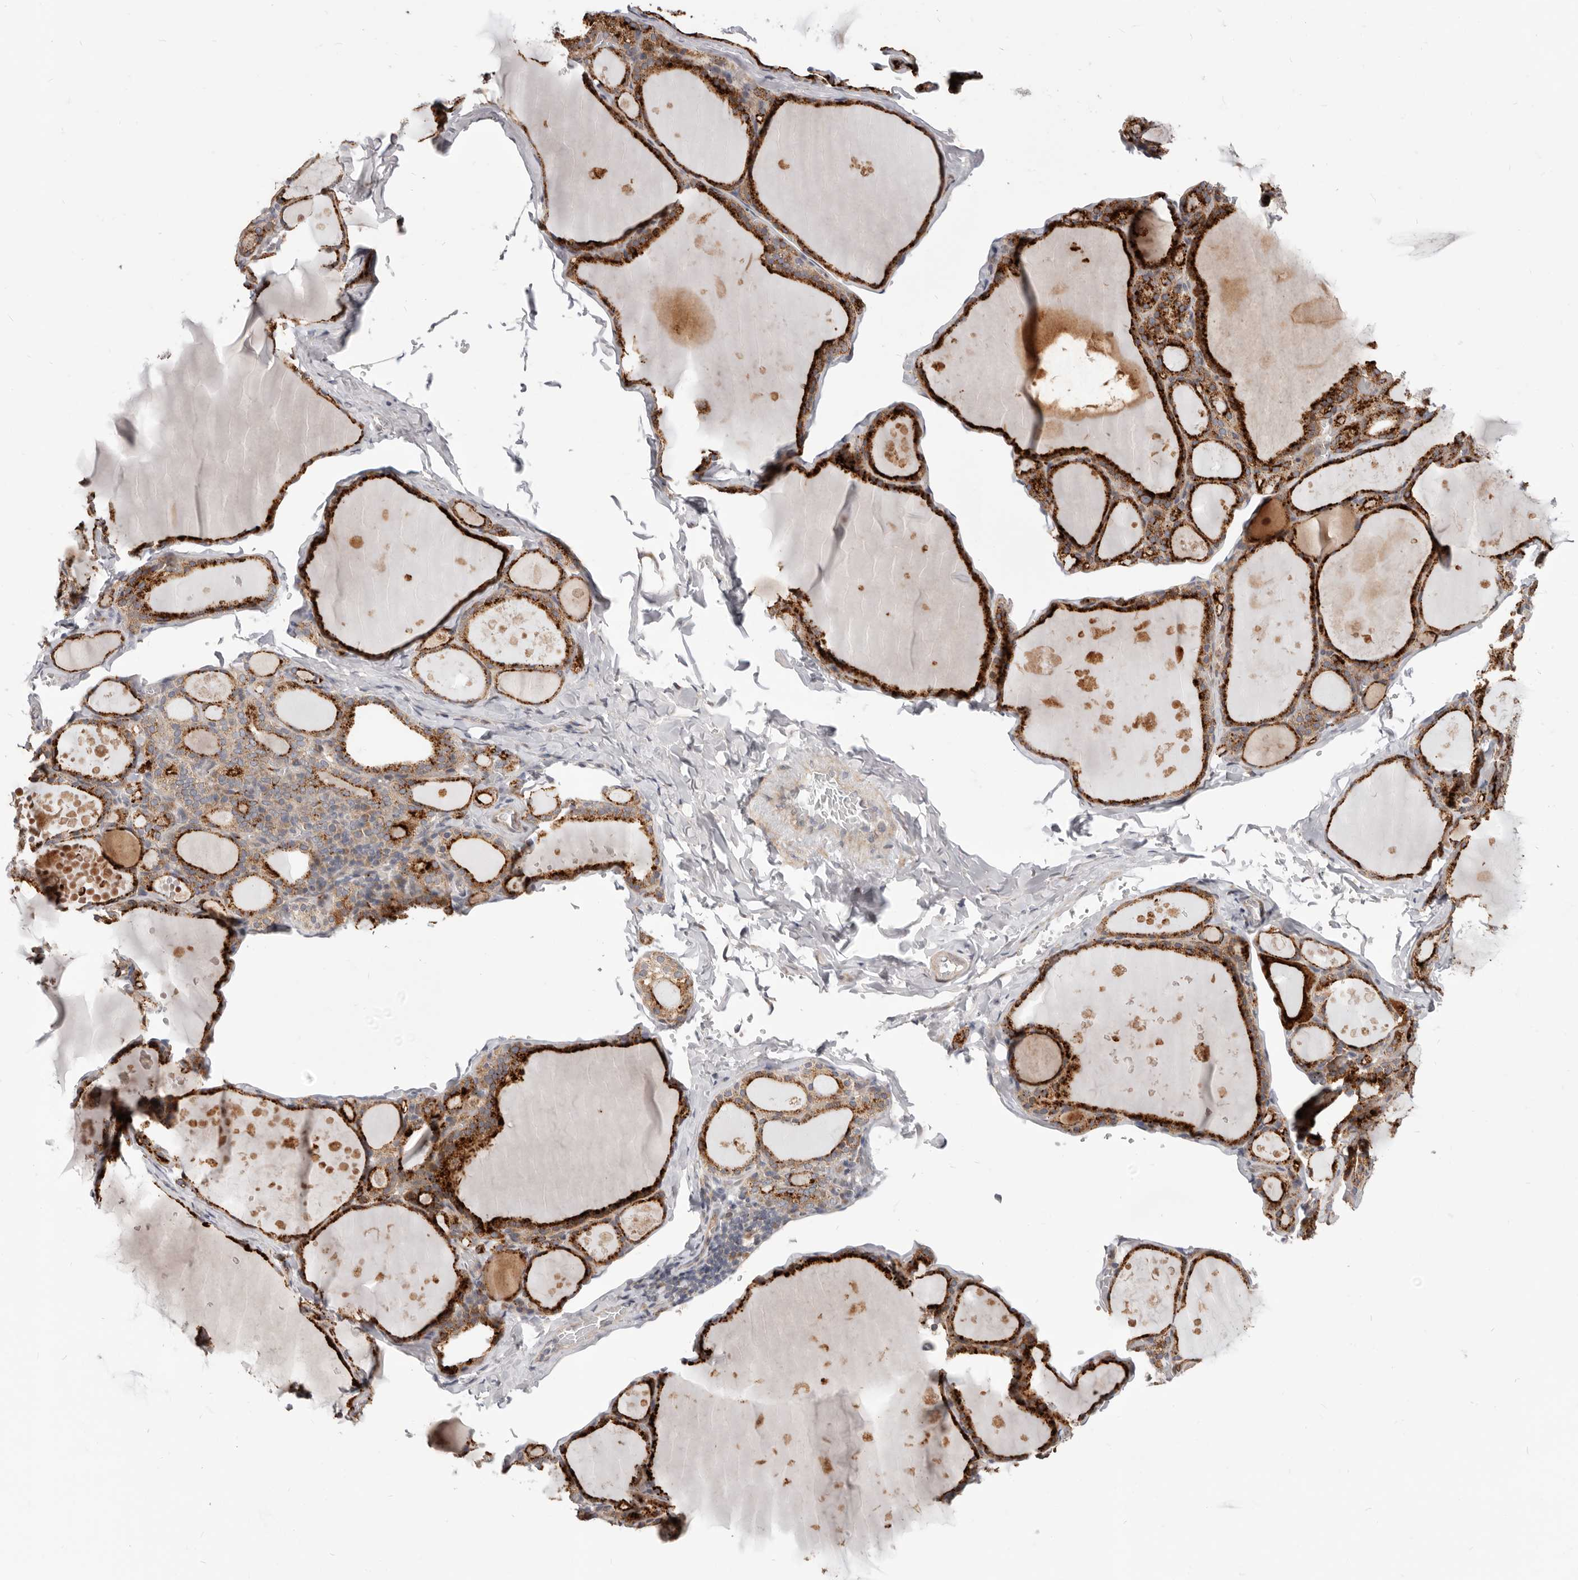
{"staining": {"intensity": "strong", "quantity": ">75%", "location": "cytoplasmic/membranous"}, "tissue": "thyroid gland", "cell_type": "Glandular cells", "image_type": "normal", "snomed": [{"axis": "morphology", "description": "Normal tissue, NOS"}, {"axis": "topography", "description": "Thyroid gland"}], "caption": "Immunohistochemistry image of benign thyroid gland: thyroid gland stained using IHC shows high levels of strong protein expression localized specifically in the cytoplasmic/membranous of glandular cells, appearing as a cytoplasmic/membranous brown color.", "gene": "TOR3A", "patient": {"sex": "male", "age": 56}}